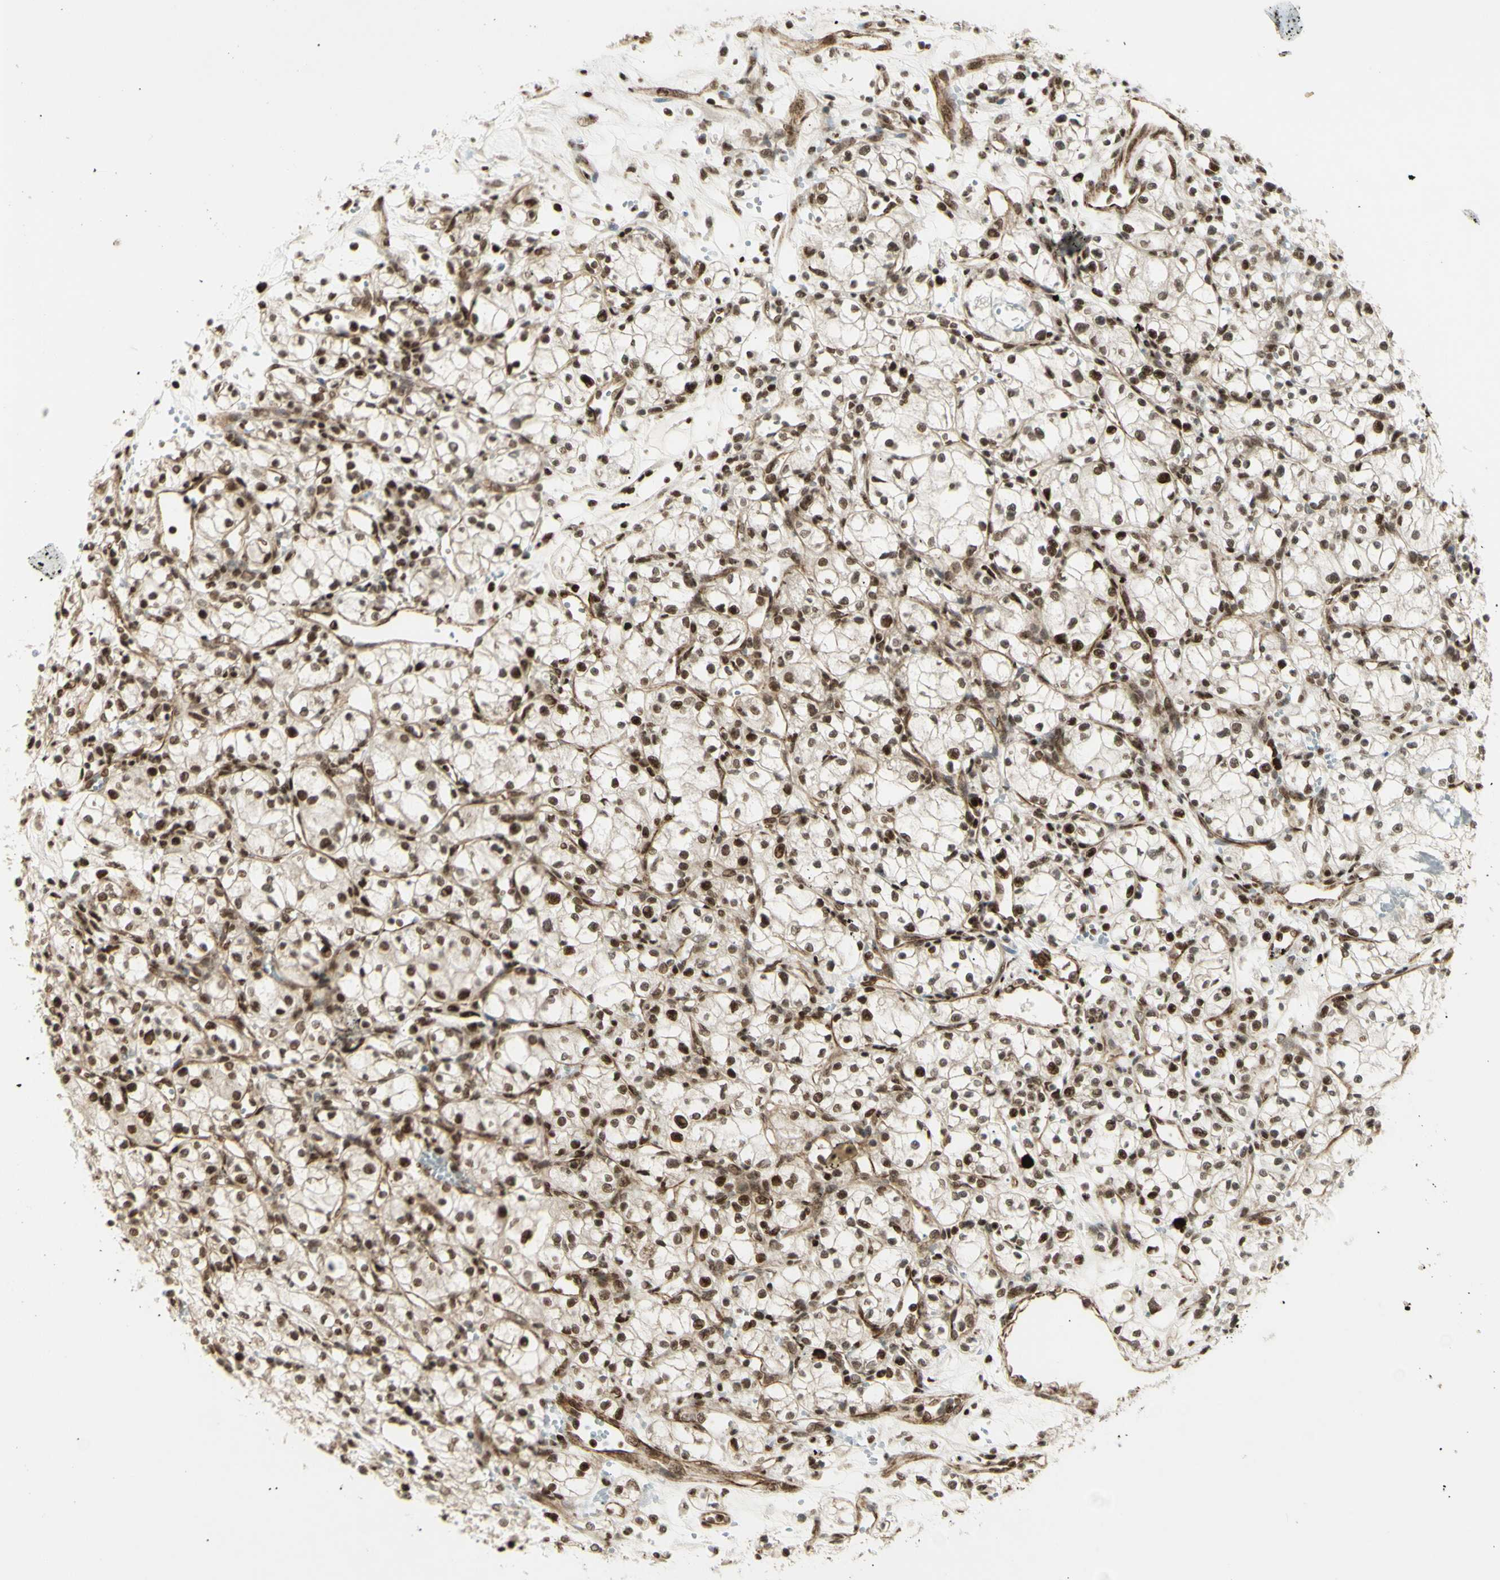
{"staining": {"intensity": "moderate", "quantity": ">75%", "location": "nuclear"}, "tissue": "renal cancer", "cell_type": "Tumor cells", "image_type": "cancer", "snomed": [{"axis": "morphology", "description": "Normal tissue, NOS"}, {"axis": "morphology", "description": "Adenocarcinoma, NOS"}, {"axis": "topography", "description": "Kidney"}], "caption": "Renal adenocarcinoma tissue shows moderate nuclear positivity in about >75% of tumor cells, visualized by immunohistochemistry.", "gene": "ZMYM6", "patient": {"sex": "male", "age": 59}}